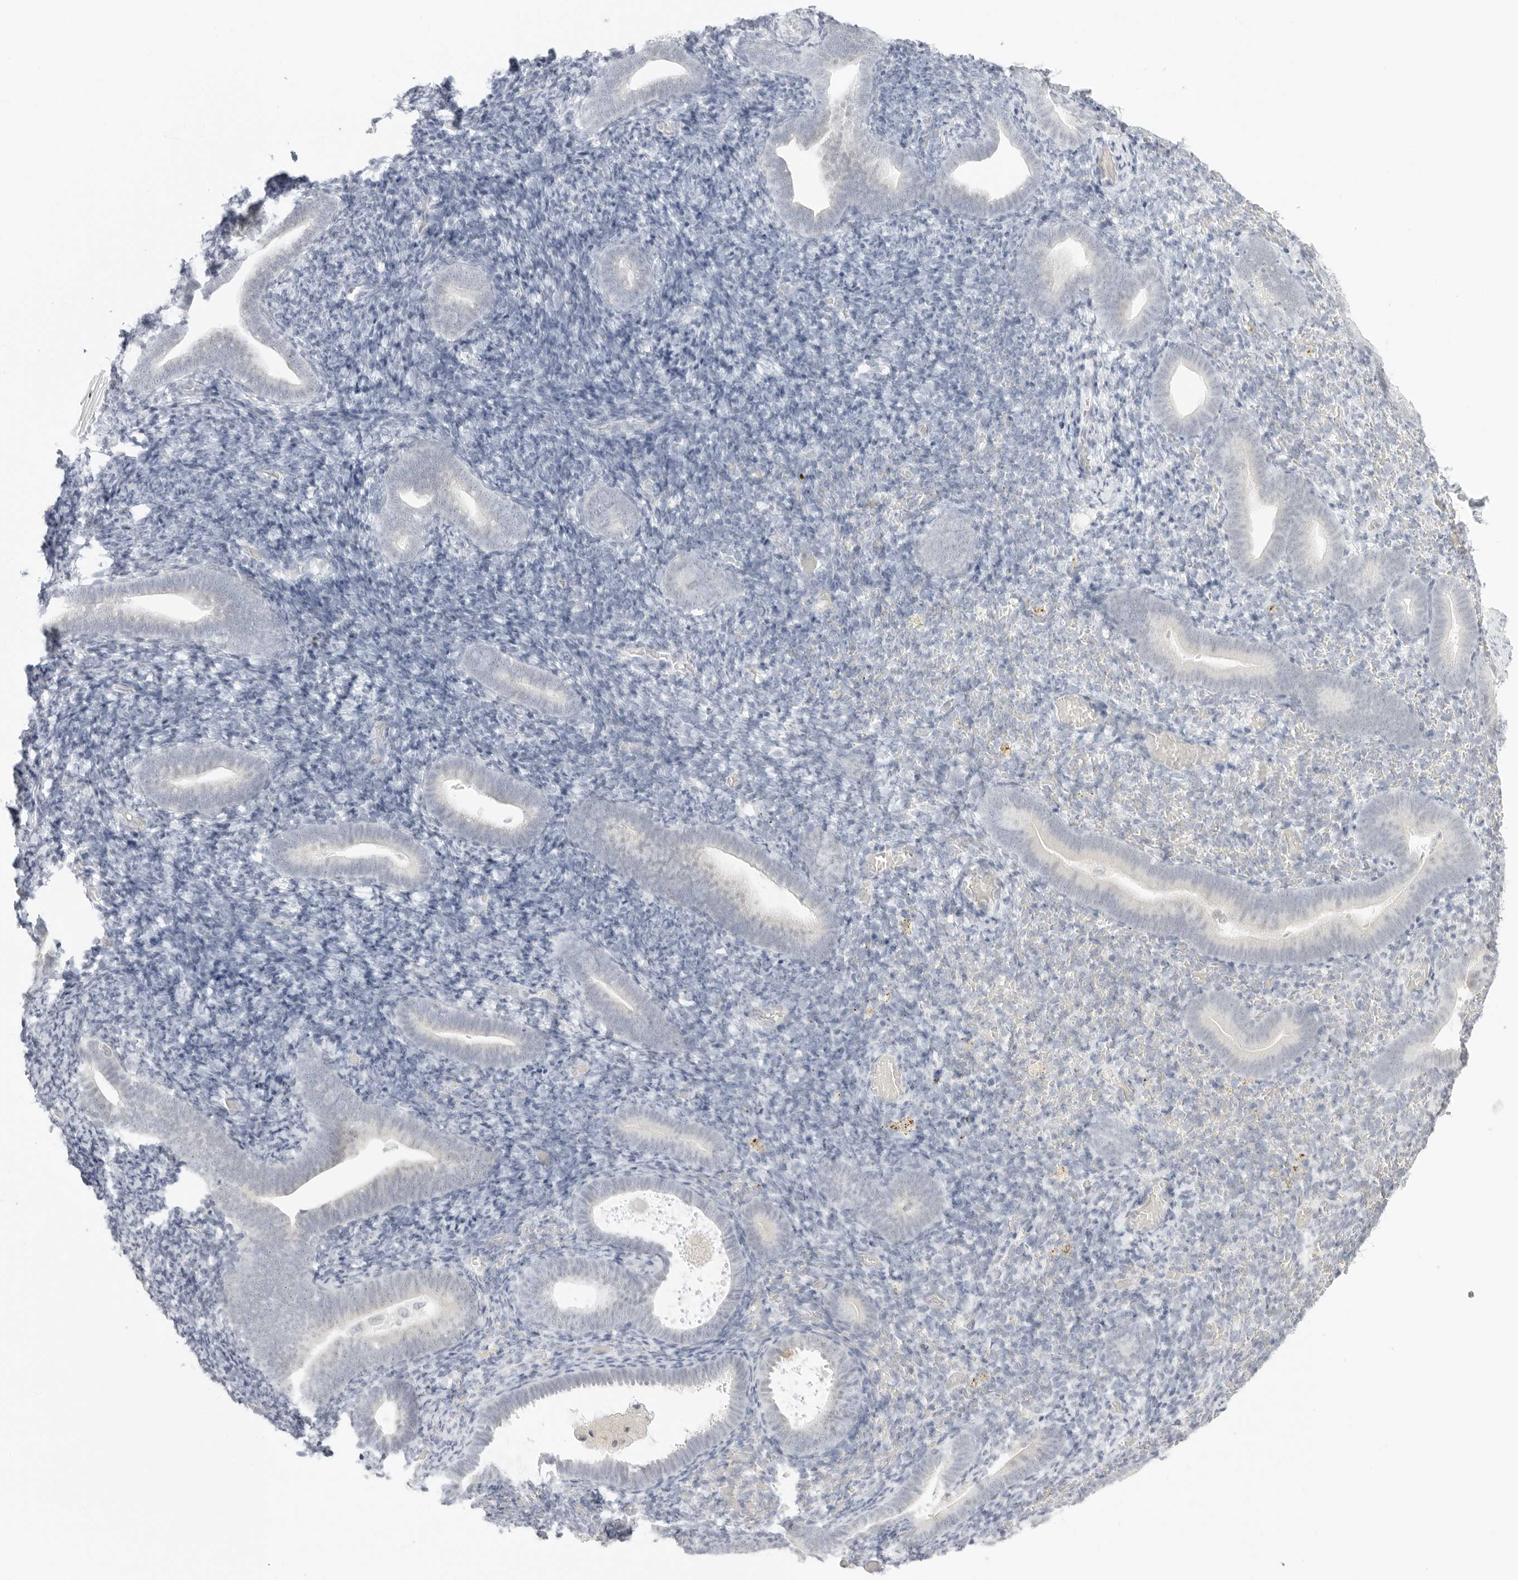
{"staining": {"intensity": "negative", "quantity": "none", "location": "none"}, "tissue": "endometrium", "cell_type": "Cells in endometrial stroma", "image_type": "normal", "snomed": [{"axis": "morphology", "description": "Normal tissue, NOS"}, {"axis": "topography", "description": "Endometrium"}], "caption": "A micrograph of endometrium stained for a protein displays no brown staining in cells in endometrial stroma.", "gene": "MED18", "patient": {"sex": "female", "age": 51}}